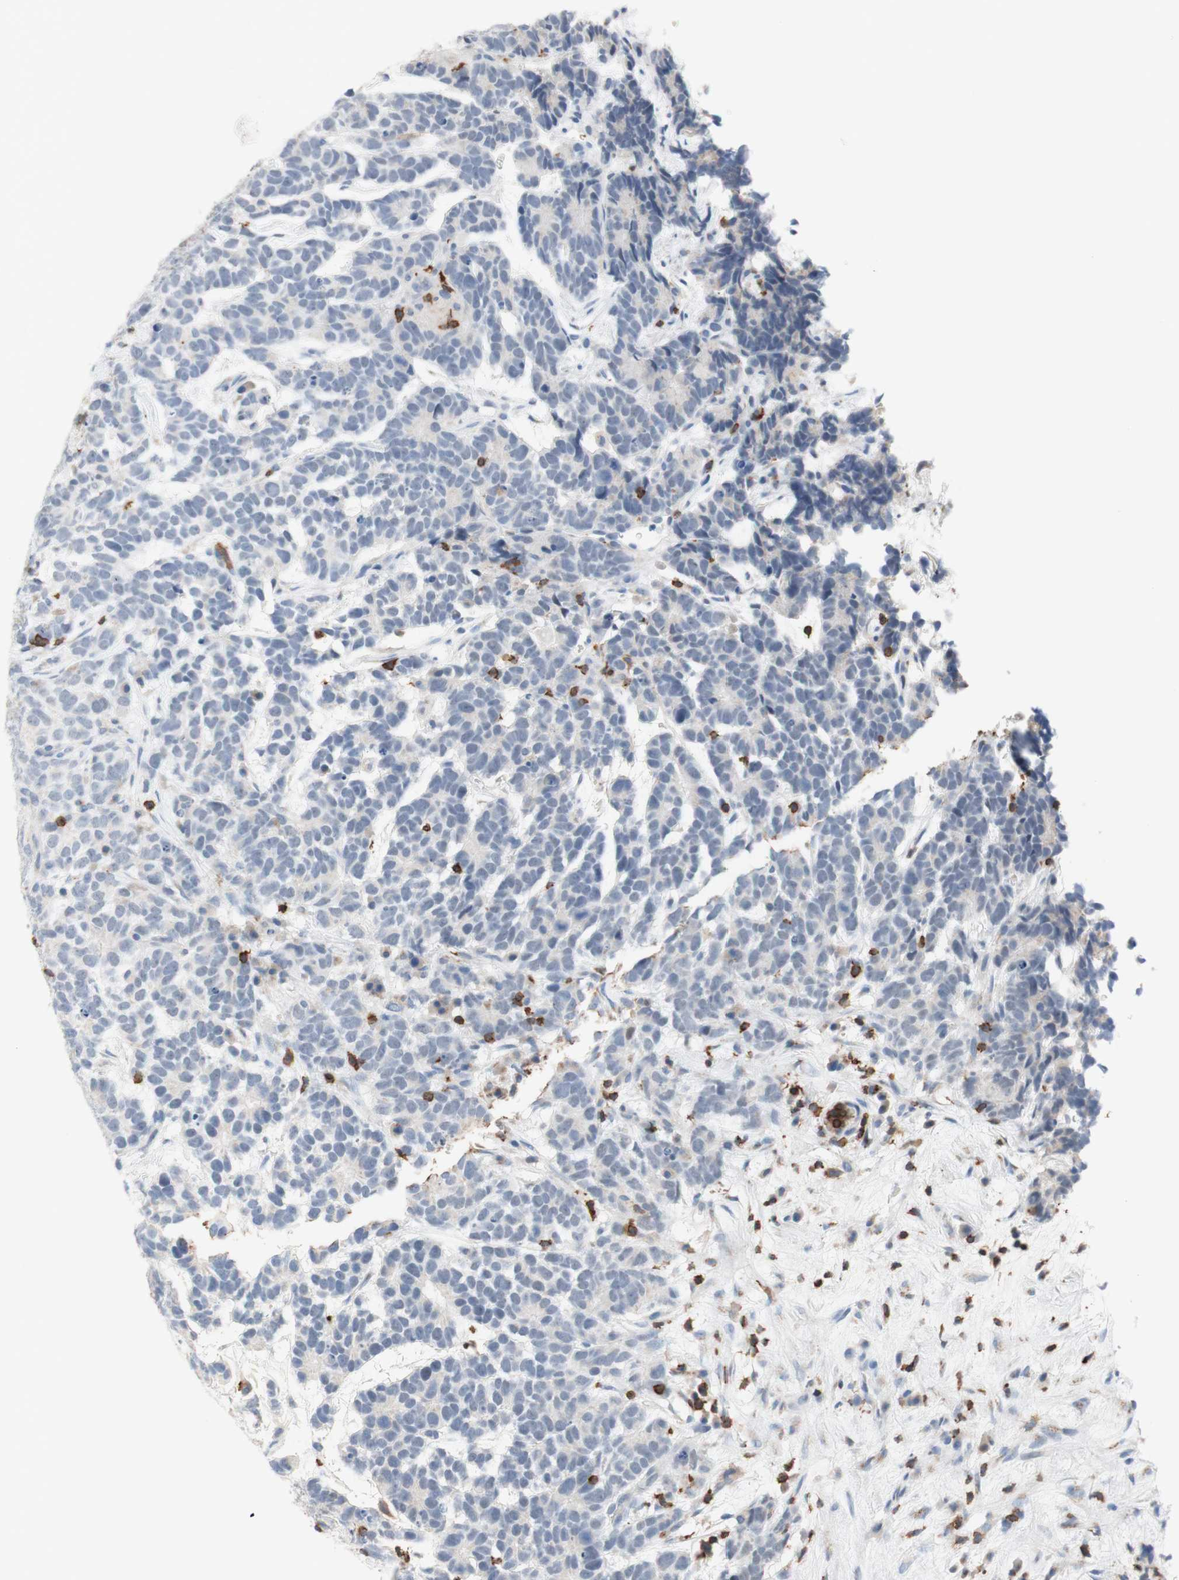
{"staining": {"intensity": "negative", "quantity": "none", "location": "none"}, "tissue": "testis cancer", "cell_type": "Tumor cells", "image_type": "cancer", "snomed": [{"axis": "morphology", "description": "Carcinoma, Embryonal, NOS"}, {"axis": "topography", "description": "Testis"}], "caption": "Immunohistochemistry of human testis embryonal carcinoma shows no positivity in tumor cells. The staining was performed using DAB (3,3'-diaminobenzidine) to visualize the protein expression in brown, while the nuclei were stained in blue with hematoxylin (Magnification: 20x).", "gene": "SPINK6", "patient": {"sex": "male", "age": 26}}